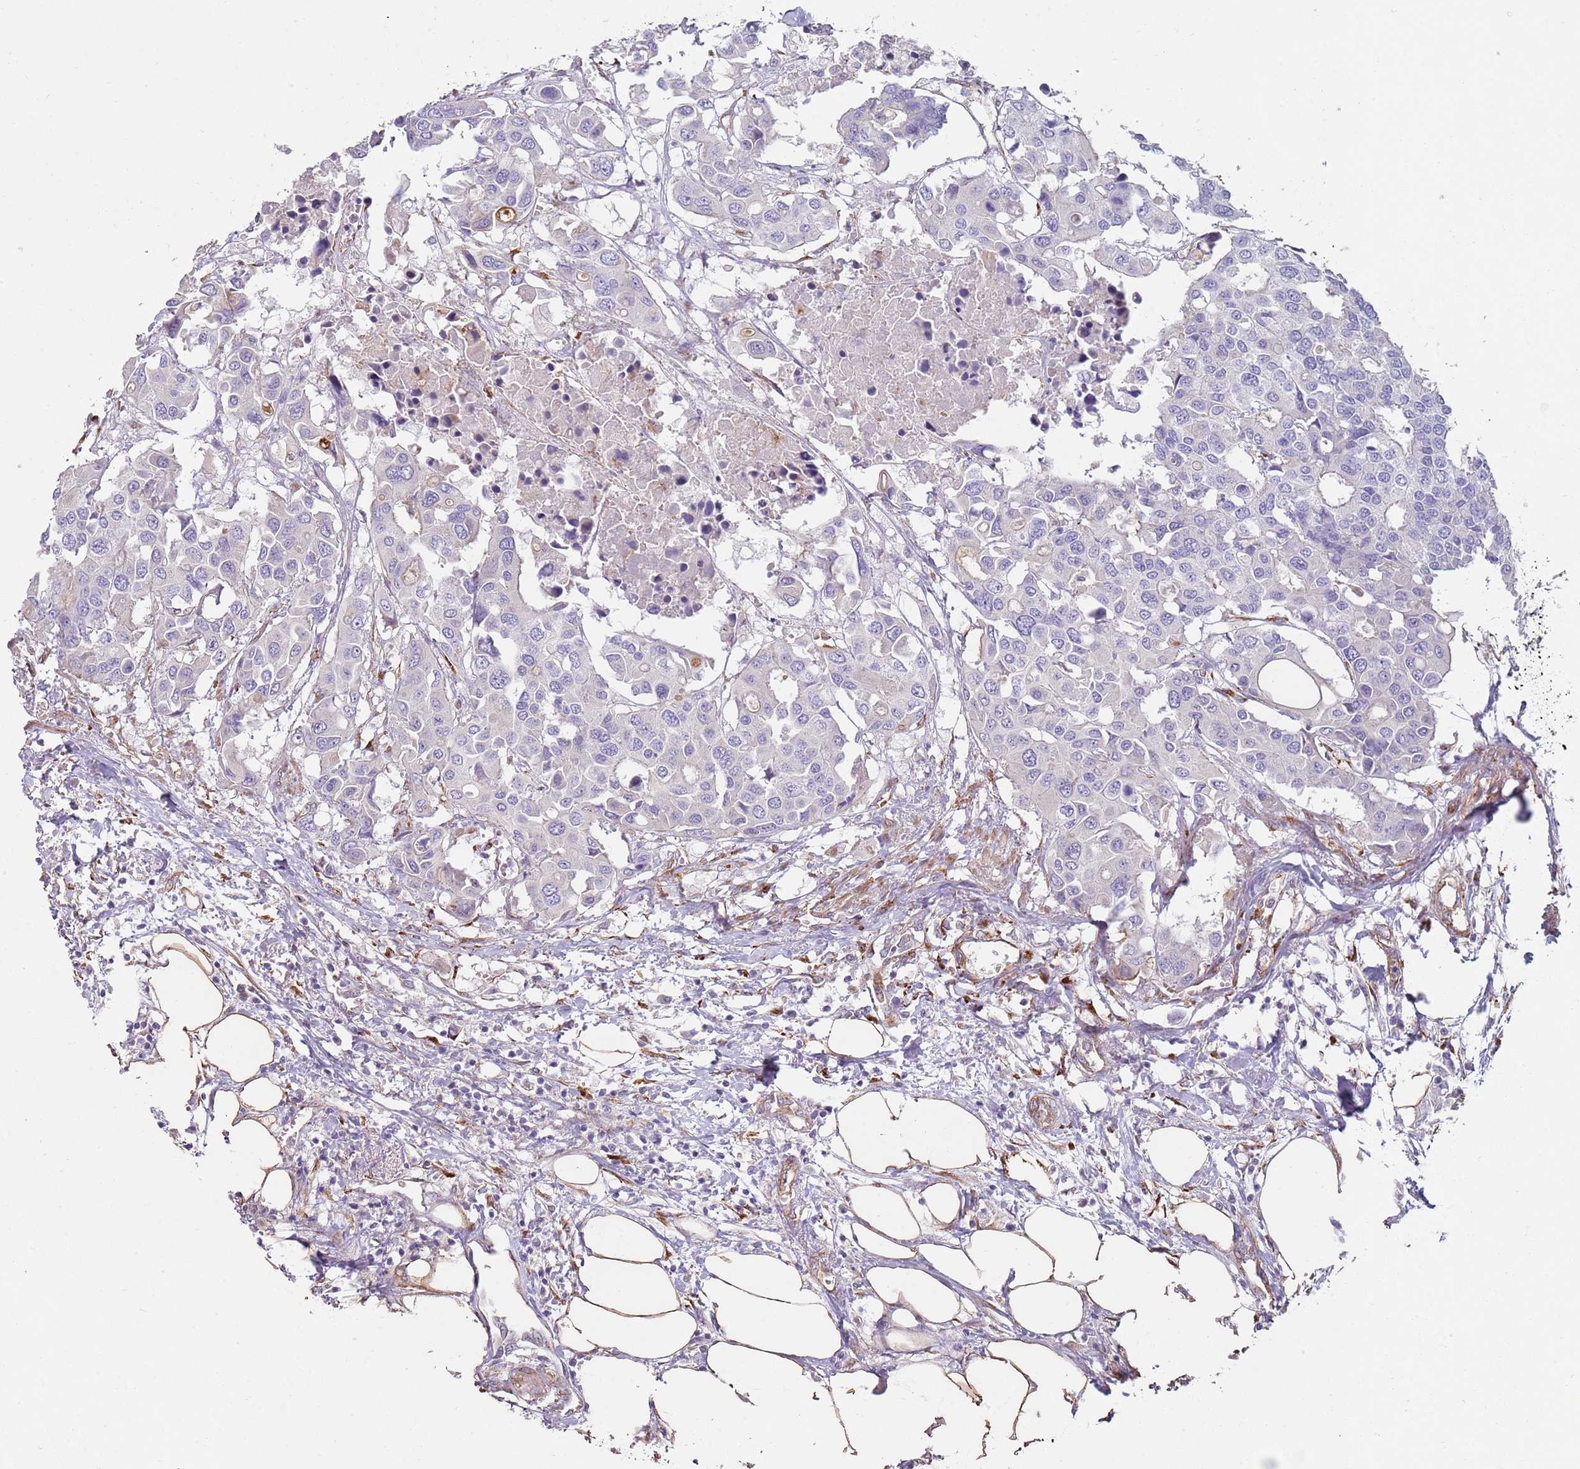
{"staining": {"intensity": "negative", "quantity": "none", "location": "none"}, "tissue": "colorectal cancer", "cell_type": "Tumor cells", "image_type": "cancer", "snomed": [{"axis": "morphology", "description": "Adenocarcinoma, NOS"}, {"axis": "topography", "description": "Colon"}], "caption": "Colorectal cancer stained for a protein using IHC shows no positivity tumor cells.", "gene": "PHLPP2", "patient": {"sex": "male", "age": 77}}